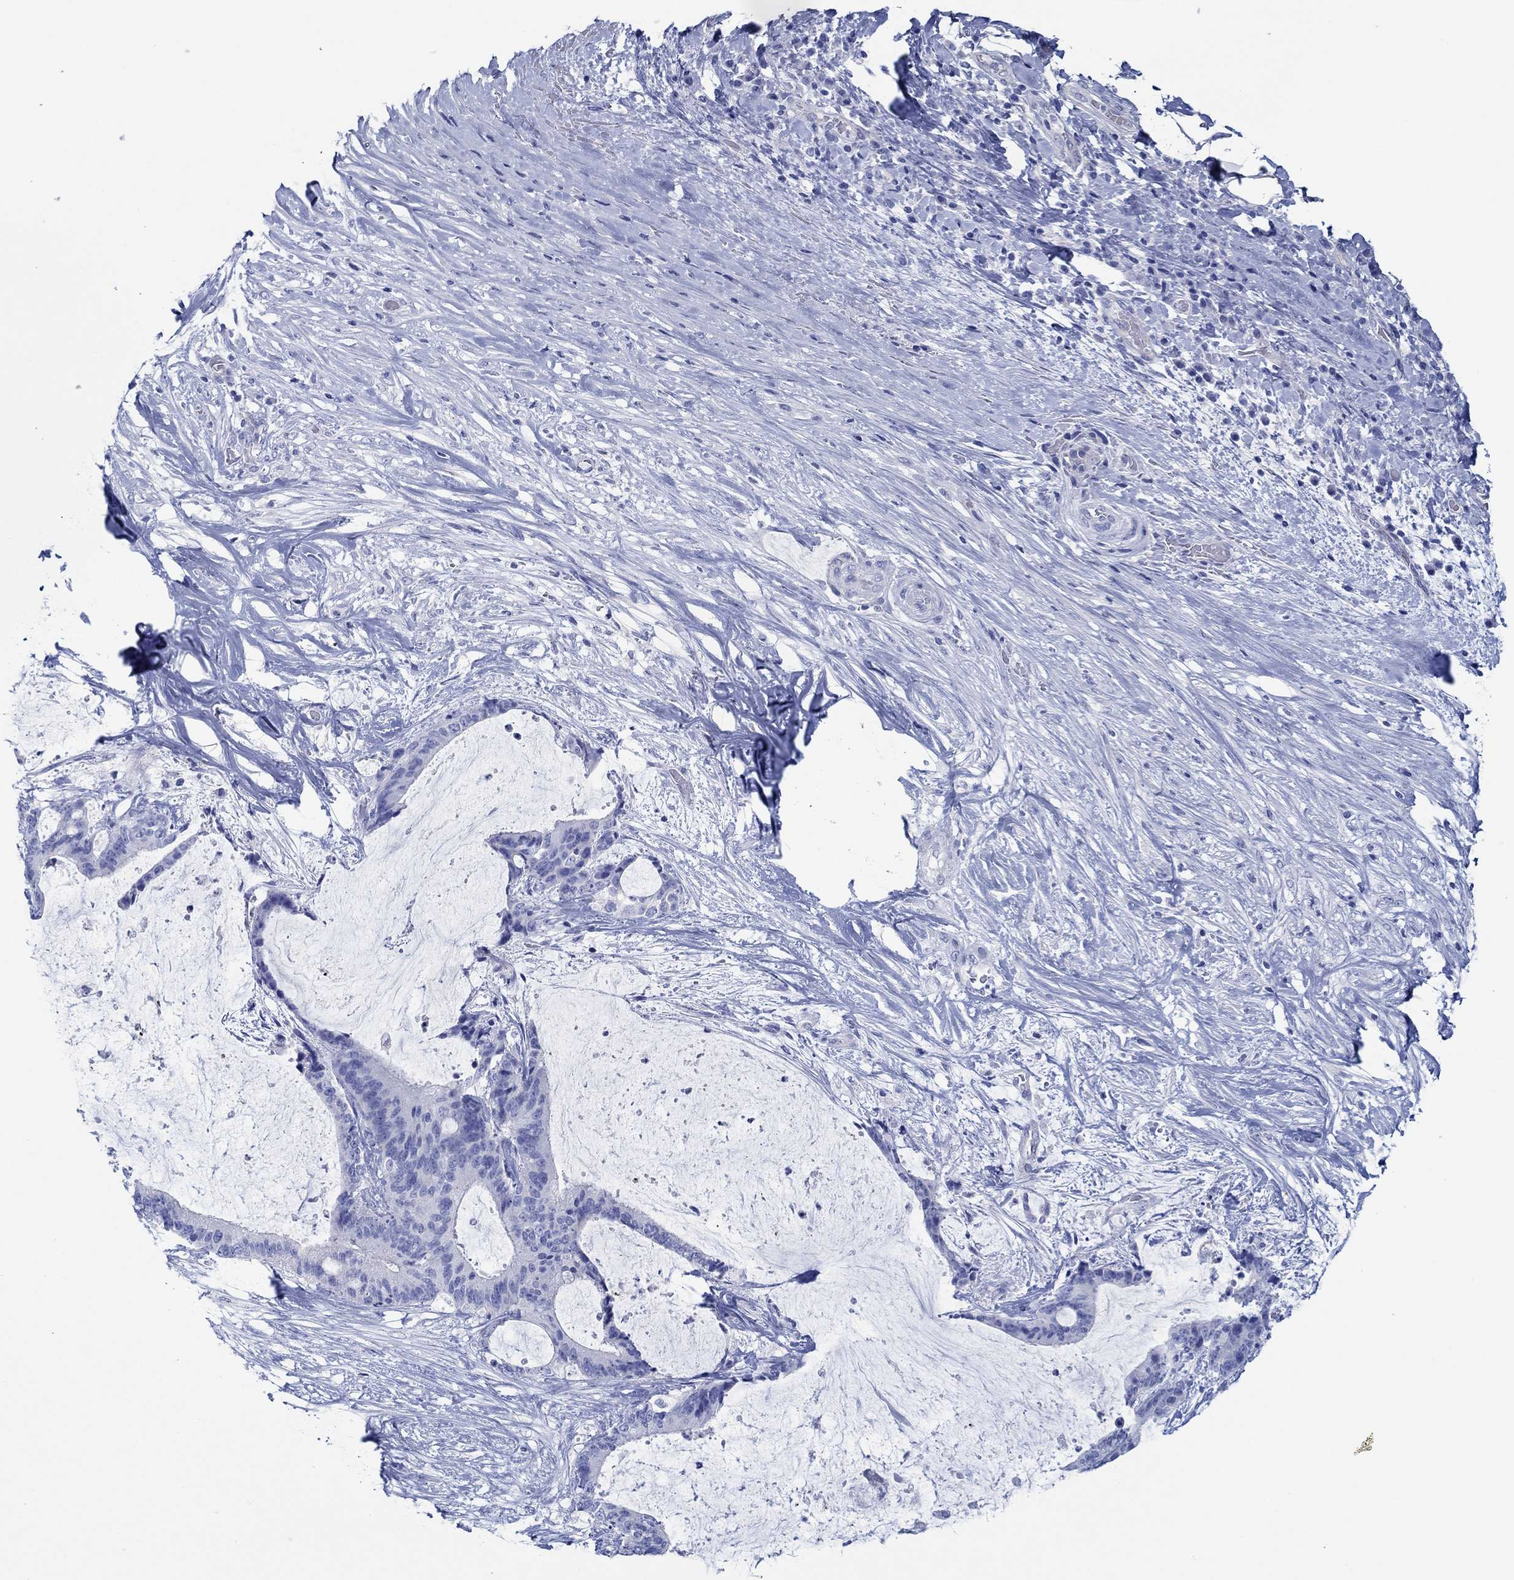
{"staining": {"intensity": "negative", "quantity": "none", "location": "none"}, "tissue": "liver cancer", "cell_type": "Tumor cells", "image_type": "cancer", "snomed": [{"axis": "morphology", "description": "Cholangiocarcinoma"}, {"axis": "topography", "description": "Liver"}], "caption": "There is no significant expression in tumor cells of liver cancer.", "gene": "IGFBP6", "patient": {"sex": "female", "age": 73}}